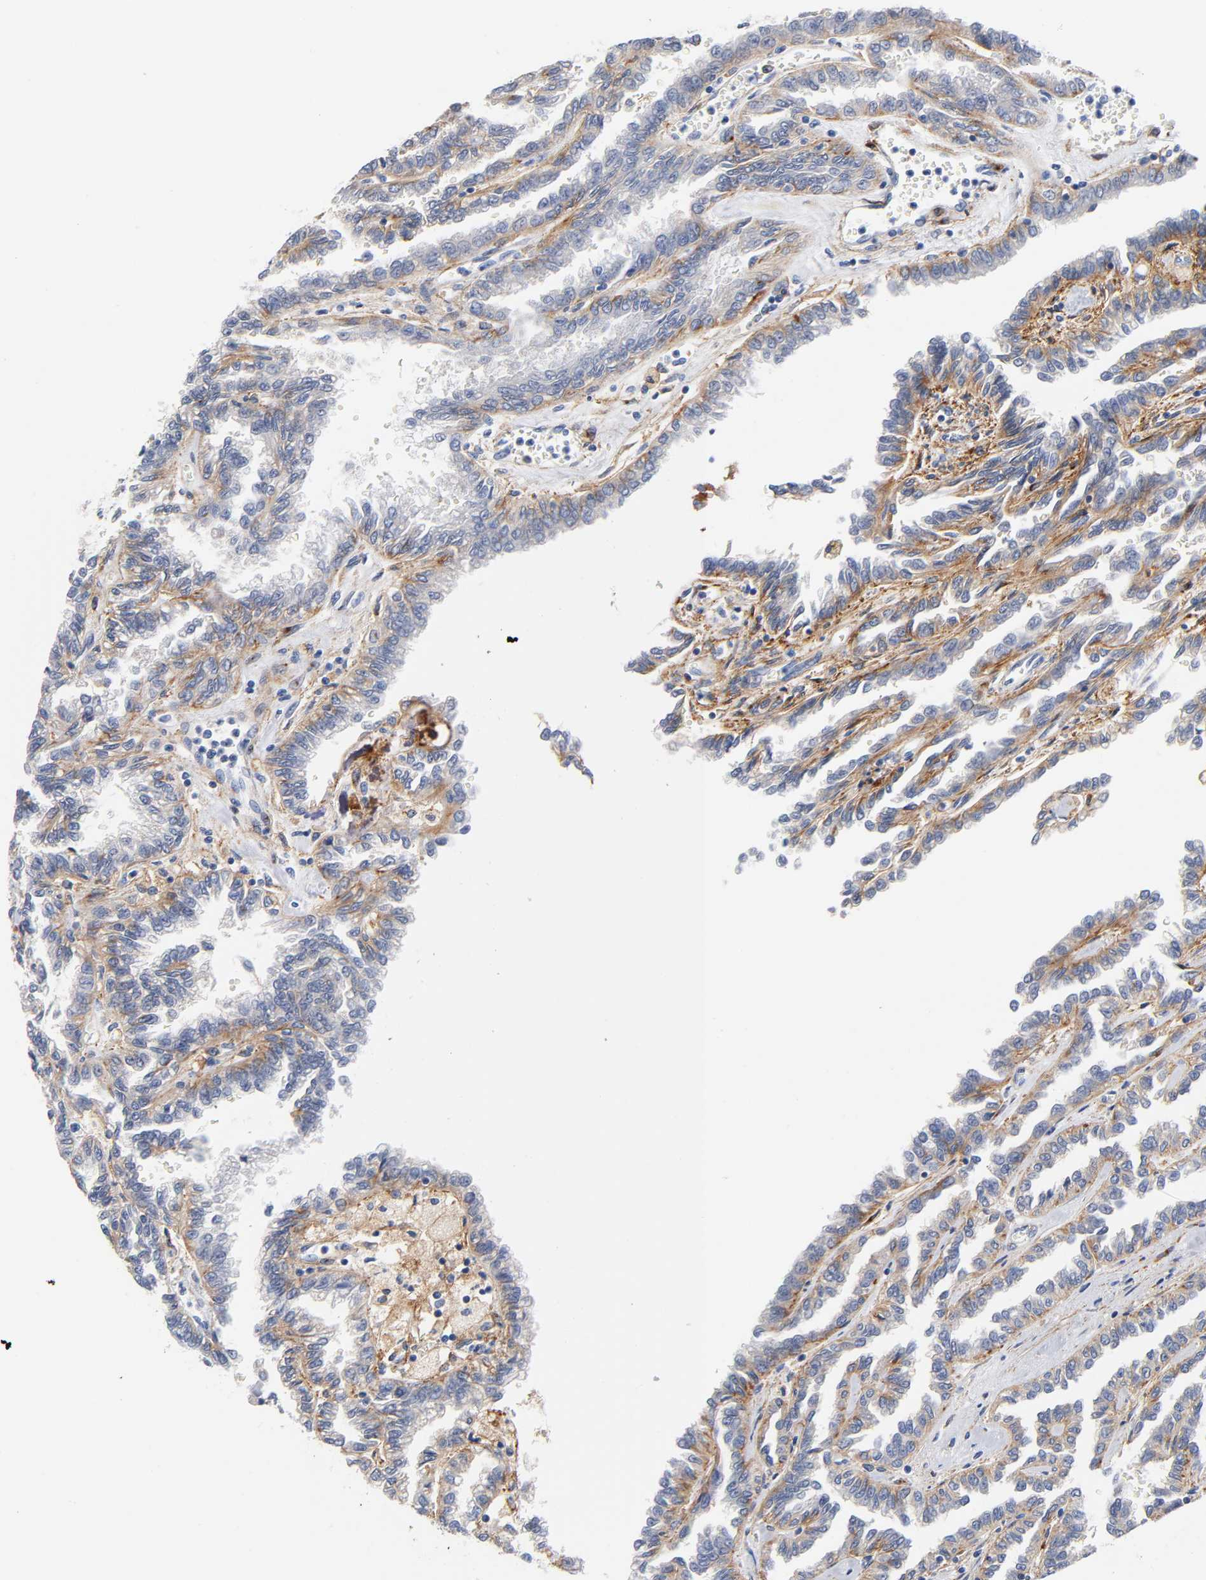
{"staining": {"intensity": "negative", "quantity": "none", "location": "none"}, "tissue": "renal cancer", "cell_type": "Tumor cells", "image_type": "cancer", "snomed": [{"axis": "morphology", "description": "Inflammation, NOS"}, {"axis": "morphology", "description": "Adenocarcinoma, NOS"}, {"axis": "topography", "description": "Kidney"}], "caption": "This is an IHC micrograph of adenocarcinoma (renal). There is no positivity in tumor cells.", "gene": "LRP1", "patient": {"sex": "male", "age": 68}}